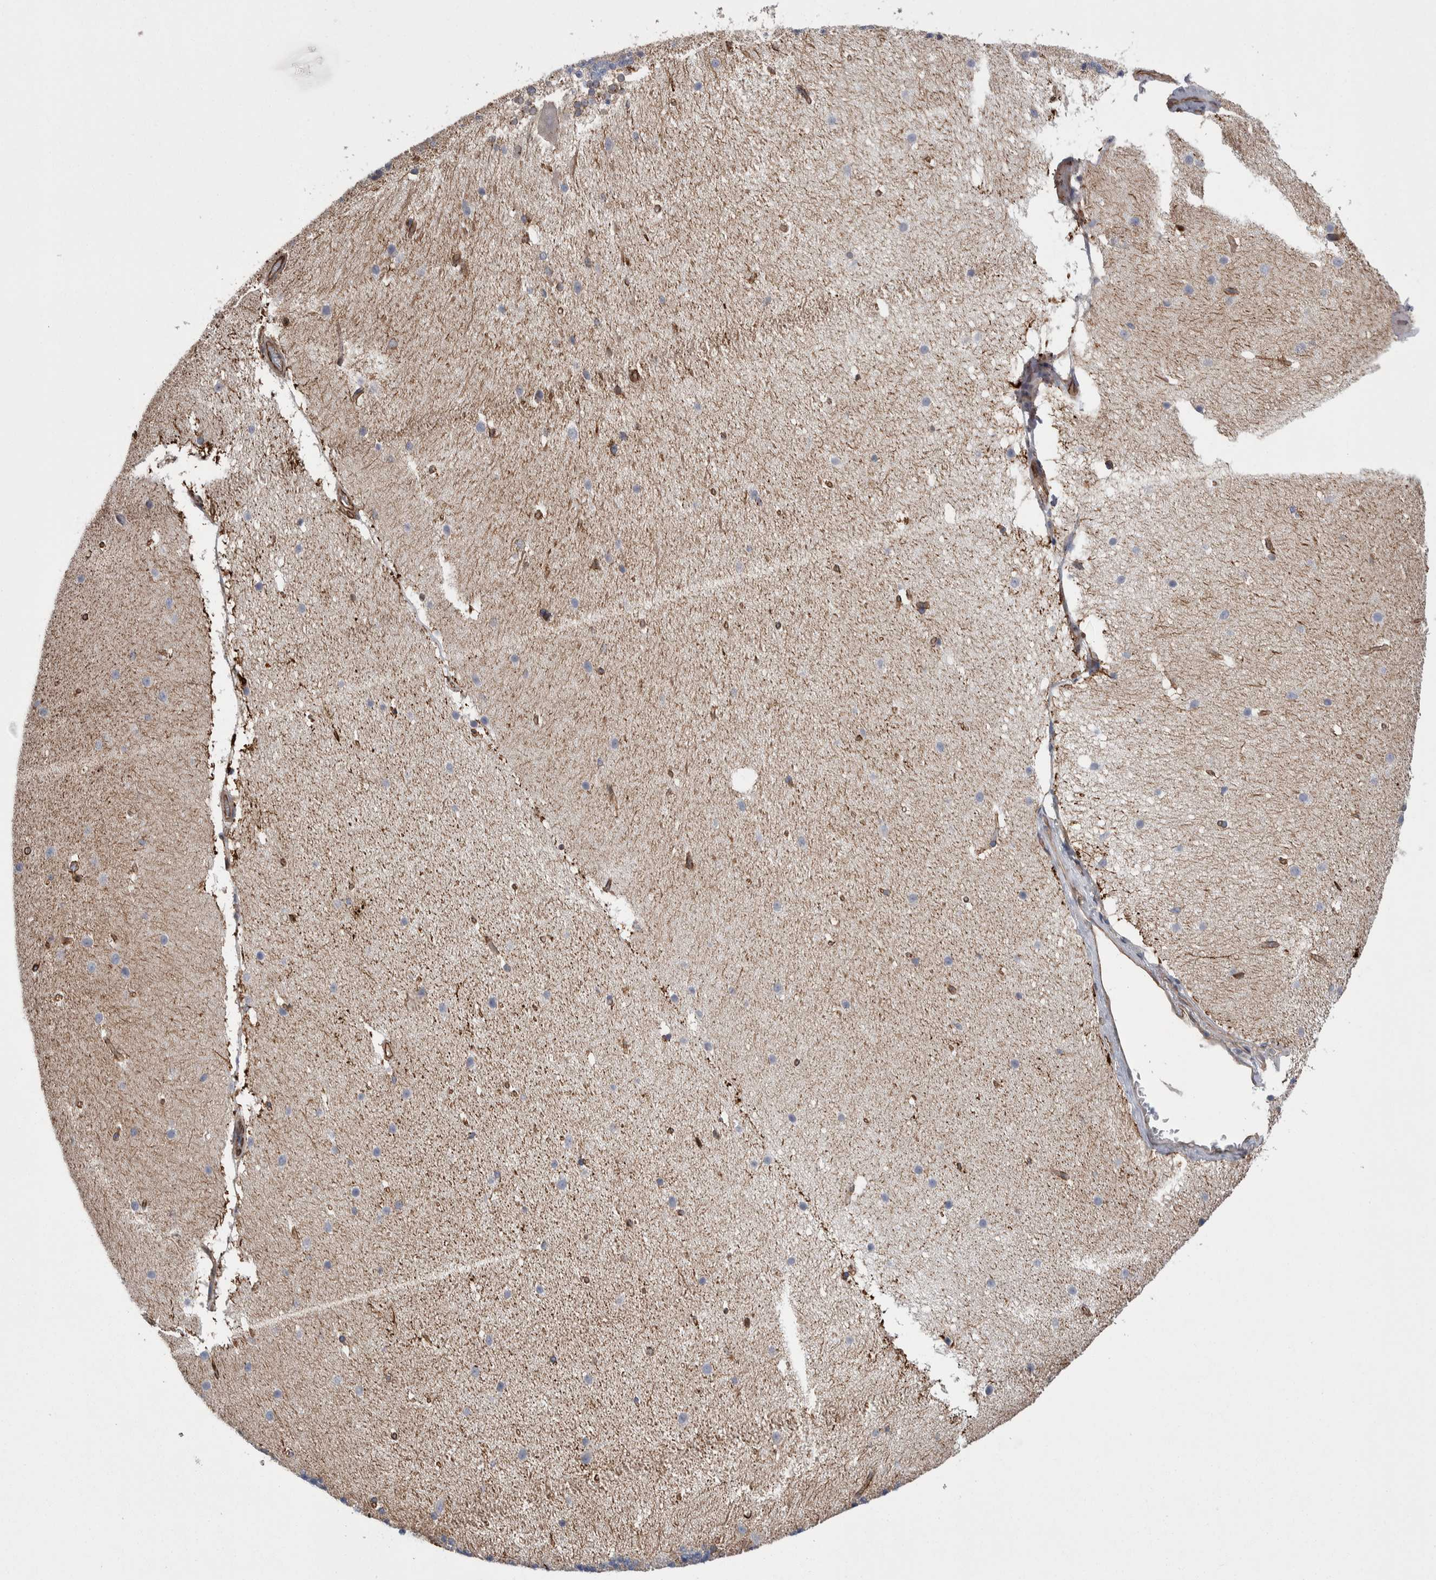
{"staining": {"intensity": "negative", "quantity": "none", "location": "none"}, "tissue": "cerebellum", "cell_type": "Cells in granular layer", "image_type": "normal", "snomed": [{"axis": "morphology", "description": "Normal tissue, NOS"}, {"axis": "topography", "description": "Cerebellum"}], "caption": "Immunohistochemistry (IHC) of normal human cerebellum displays no staining in cells in granular layer.", "gene": "KIF12", "patient": {"sex": "female", "age": 19}}